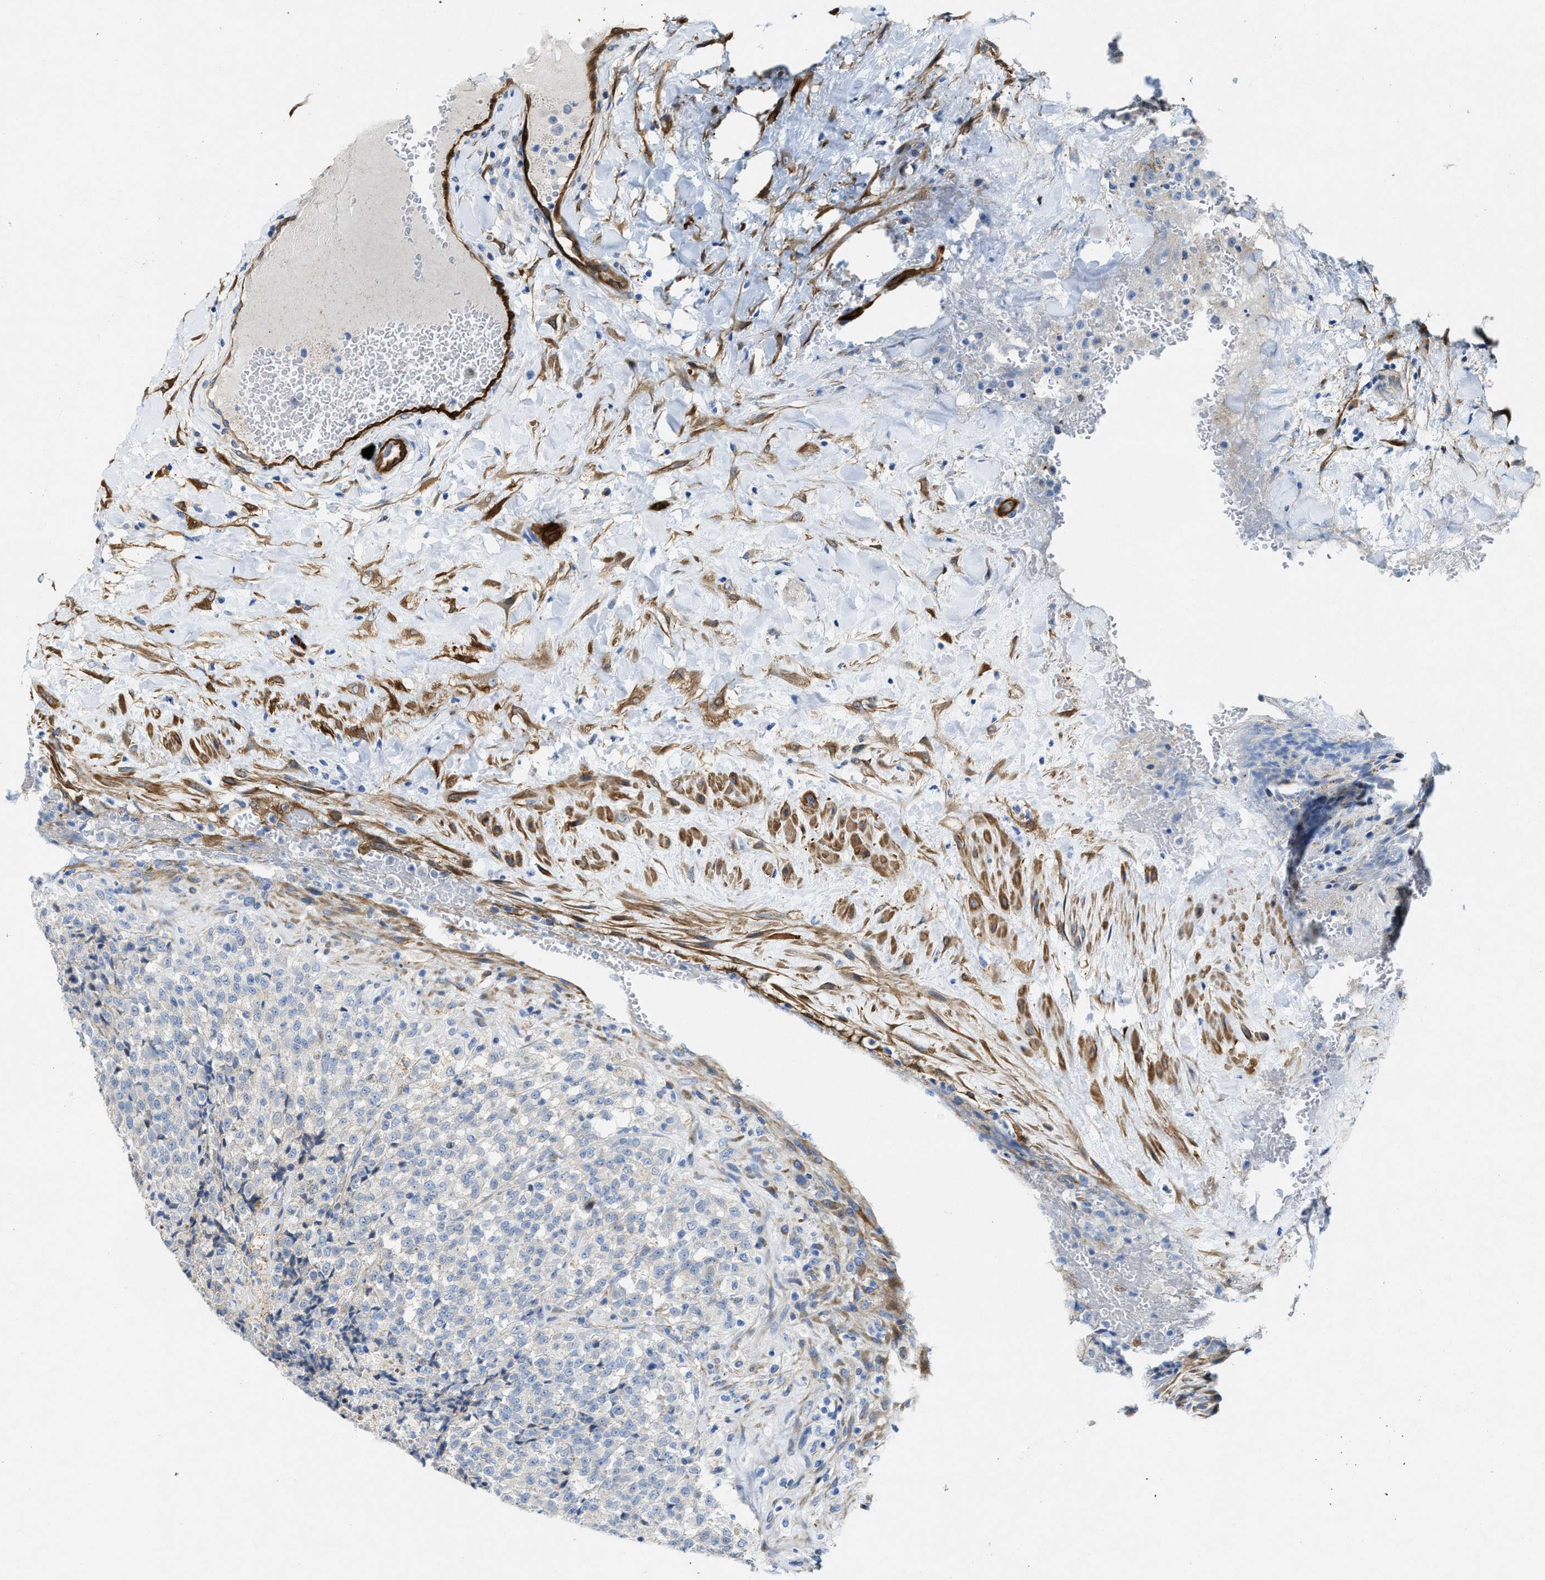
{"staining": {"intensity": "negative", "quantity": "none", "location": "none"}, "tissue": "testis cancer", "cell_type": "Tumor cells", "image_type": "cancer", "snomed": [{"axis": "morphology", "description": "Seminoma, NOS"}, {"axis": "topography", "description": "Testis"}], "caption": "Immunohistochemistry histopathology image of testis cancer stained for a protein (brown), which reveals no staining in tumor cells.", "gene": "ASS1", "patient": {"sex": "male", "age": 59}}